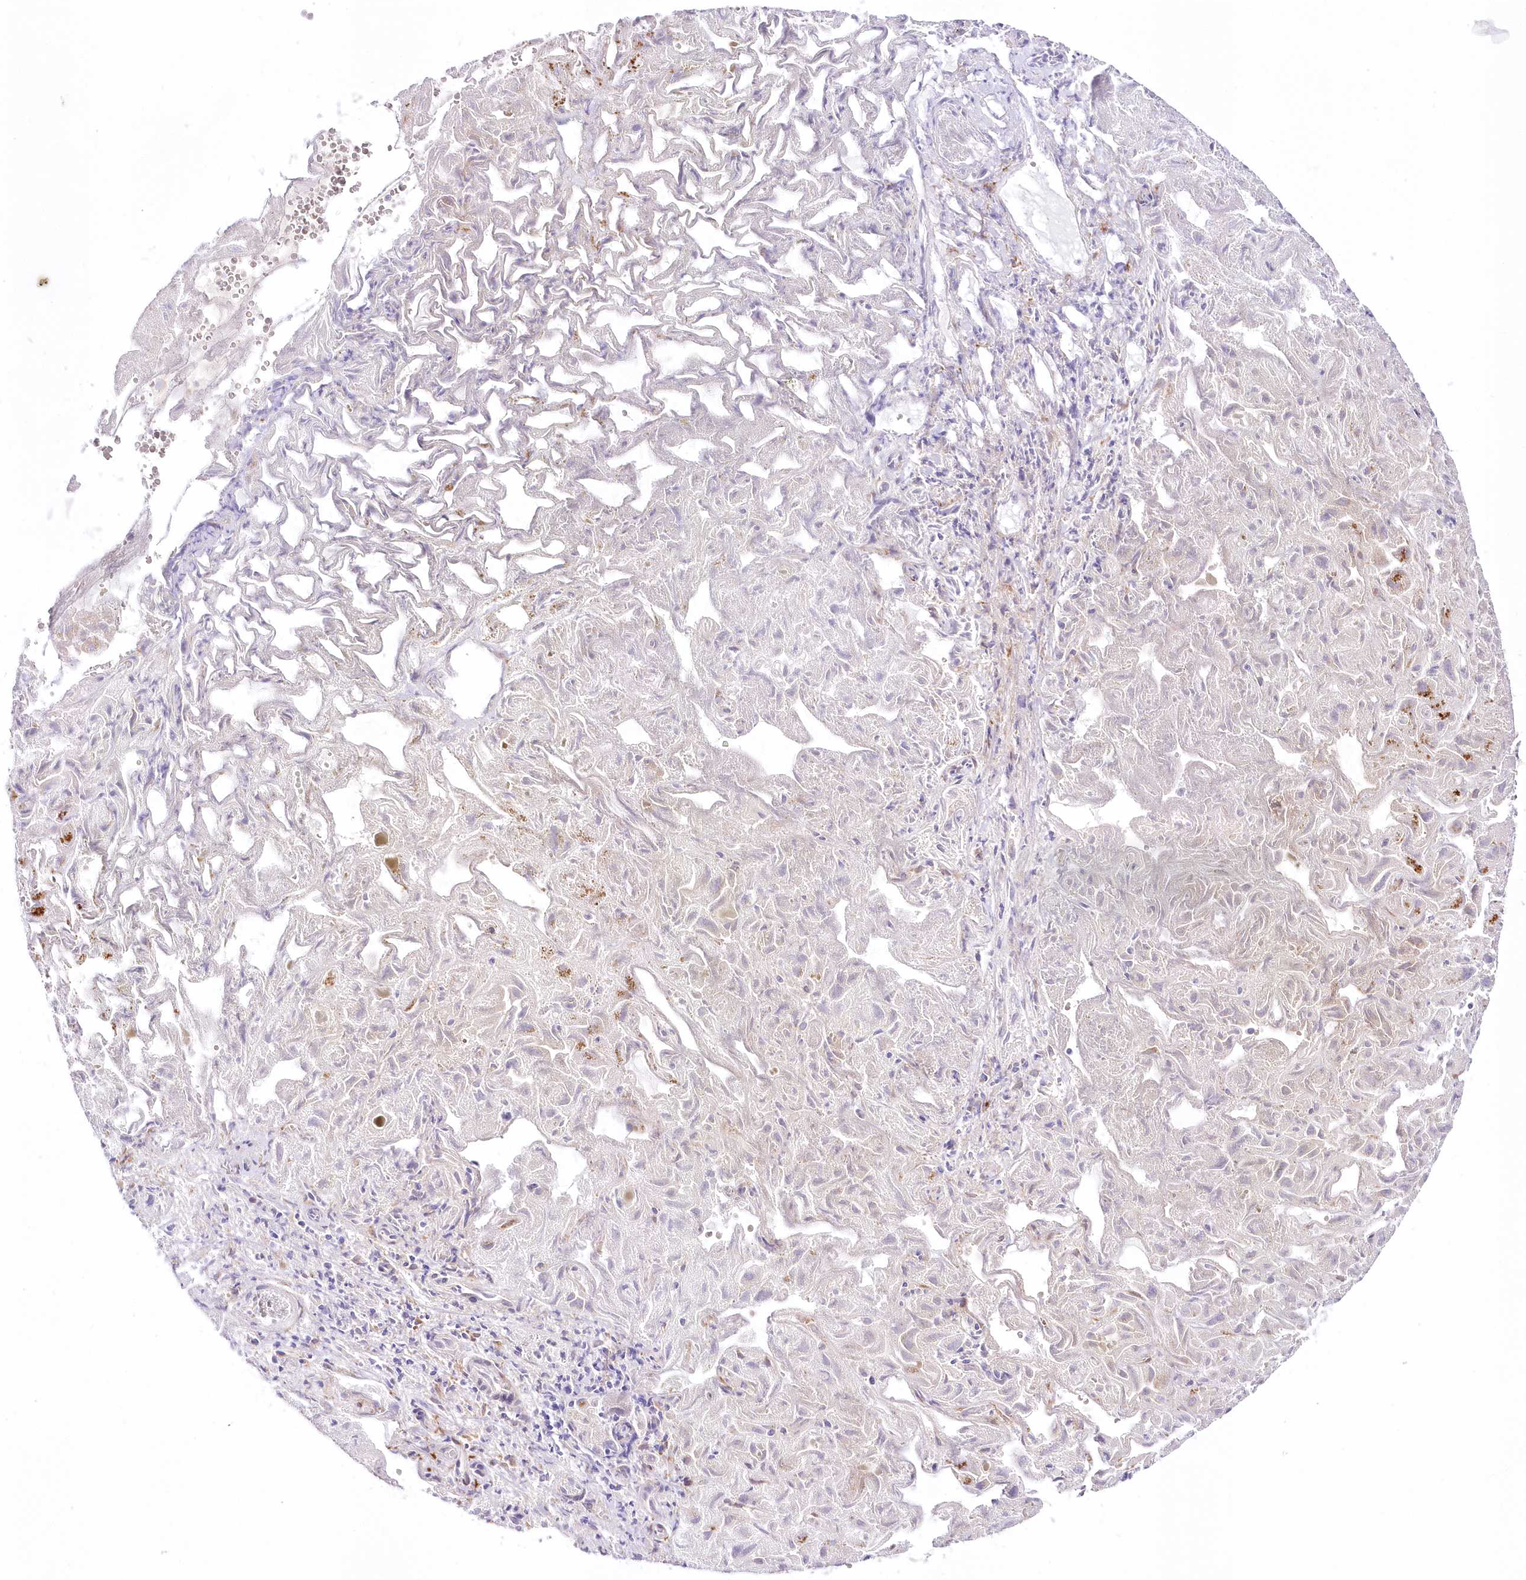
{"staining": {"intensity": "negative", "quantity": "none", "location": "none"}, "tissue": "liver cancer", "cell_type": "Tumor cells", "image_type": "cancer", "snomed": [{"axis": "morphology", "description": "Cholangiocarcinoma"}, {"axis": "topography", "description": "Liver"}], "caption": "Tumor cells show no significant expression in liver cancer (cholangiocarcinoma).", "gene": "LDB1", "patient": {"sex": "female", "age": 52}}